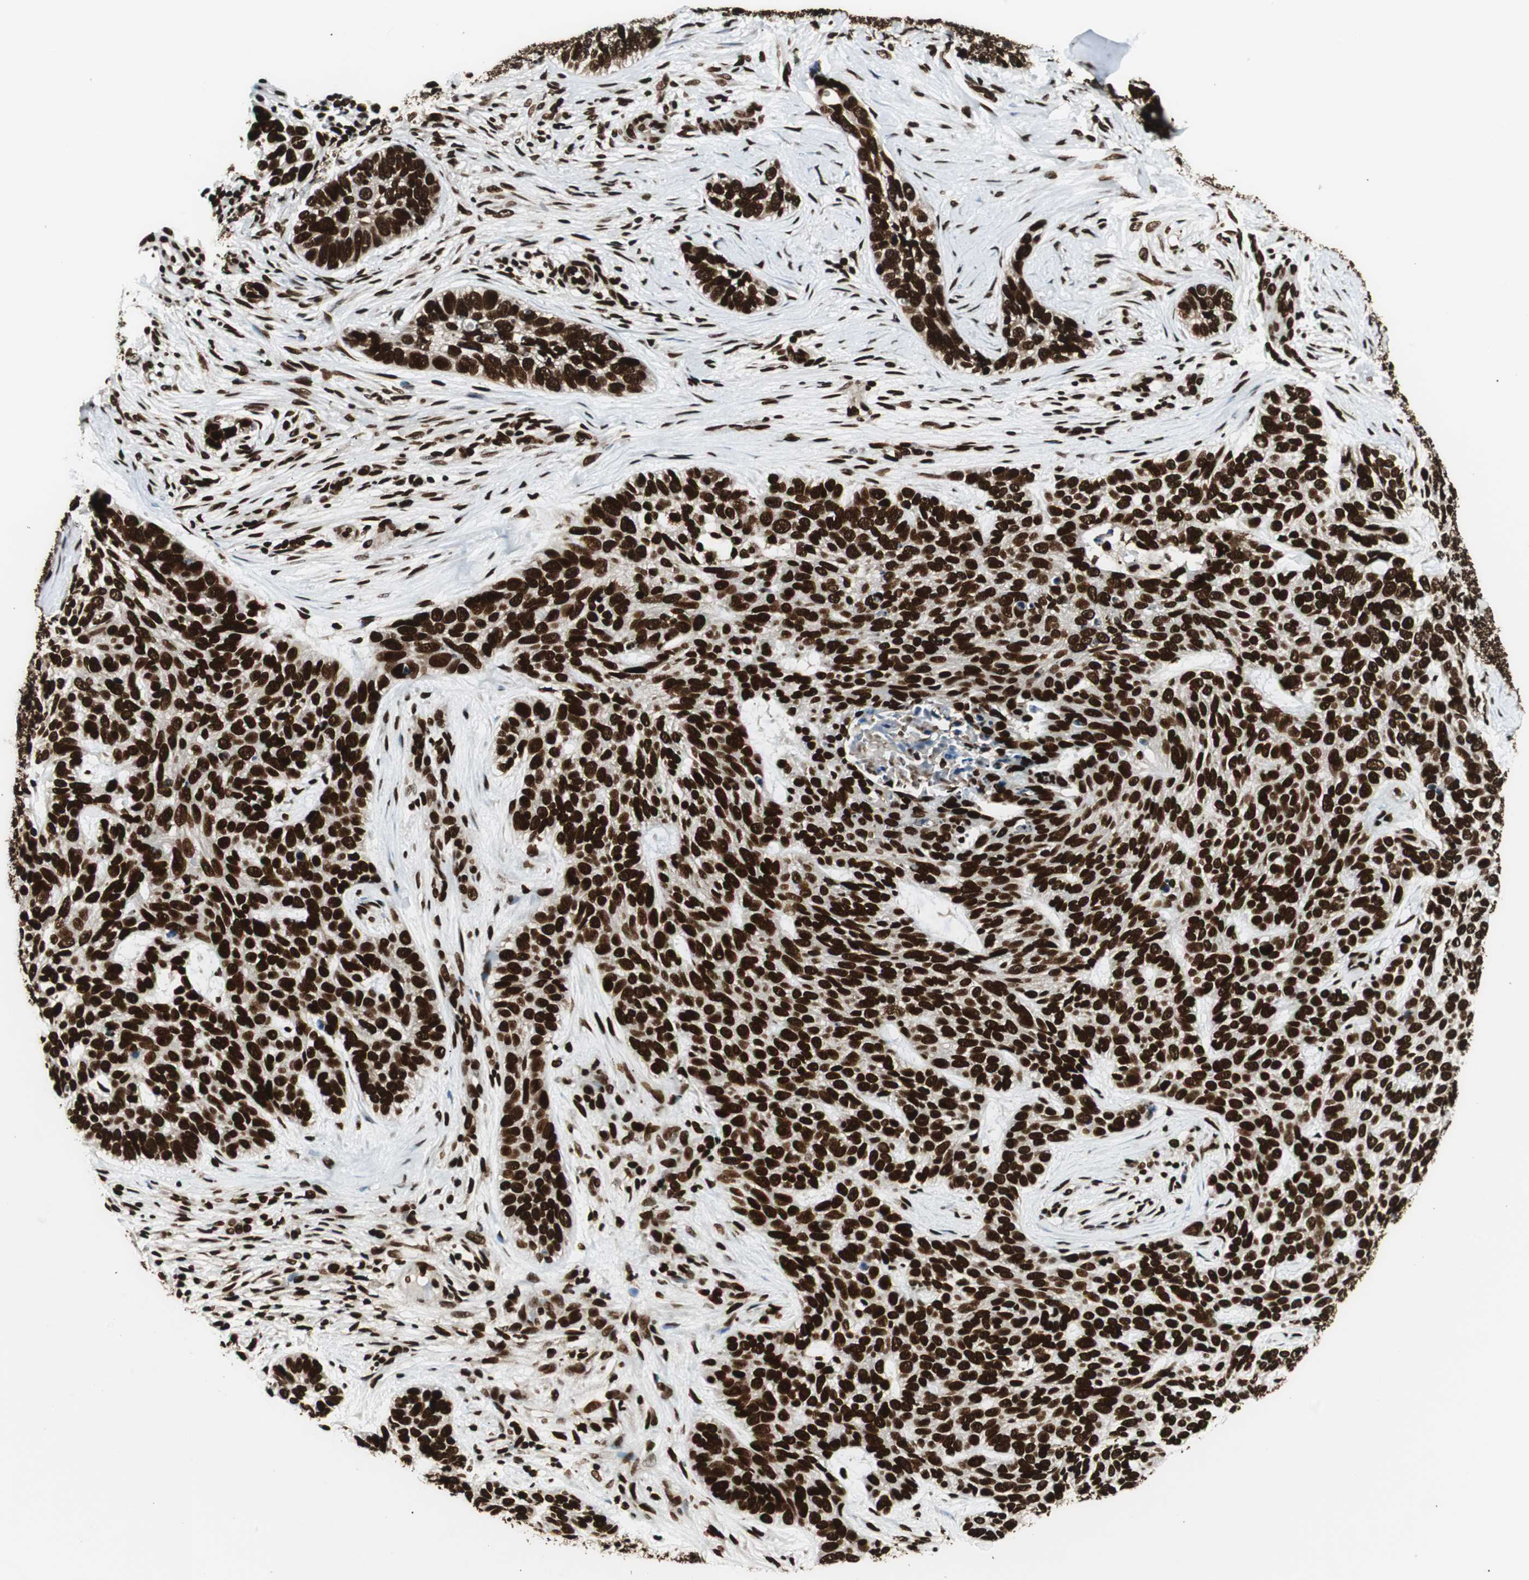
{"staining": {"intensity": "strong", "quantity": ">75%", "location": "nuclear"}, "tissue": "skin cancer", "cell_type": "Tumor cells", "image_type": "cancer", "snomed": [{"axis": "morphology", "description": "Basal cell carcinoma"}, {"axis": "topography", "description": "Skin"}], "caption": "There is high levels of strong nuclear expression in tumor cells of skin basal cell carcinoma, as demonstrated by immunohistochemical staining (brown color).", "gene": "EWSR1", "patient": {"sex": "male", "age": 87}}